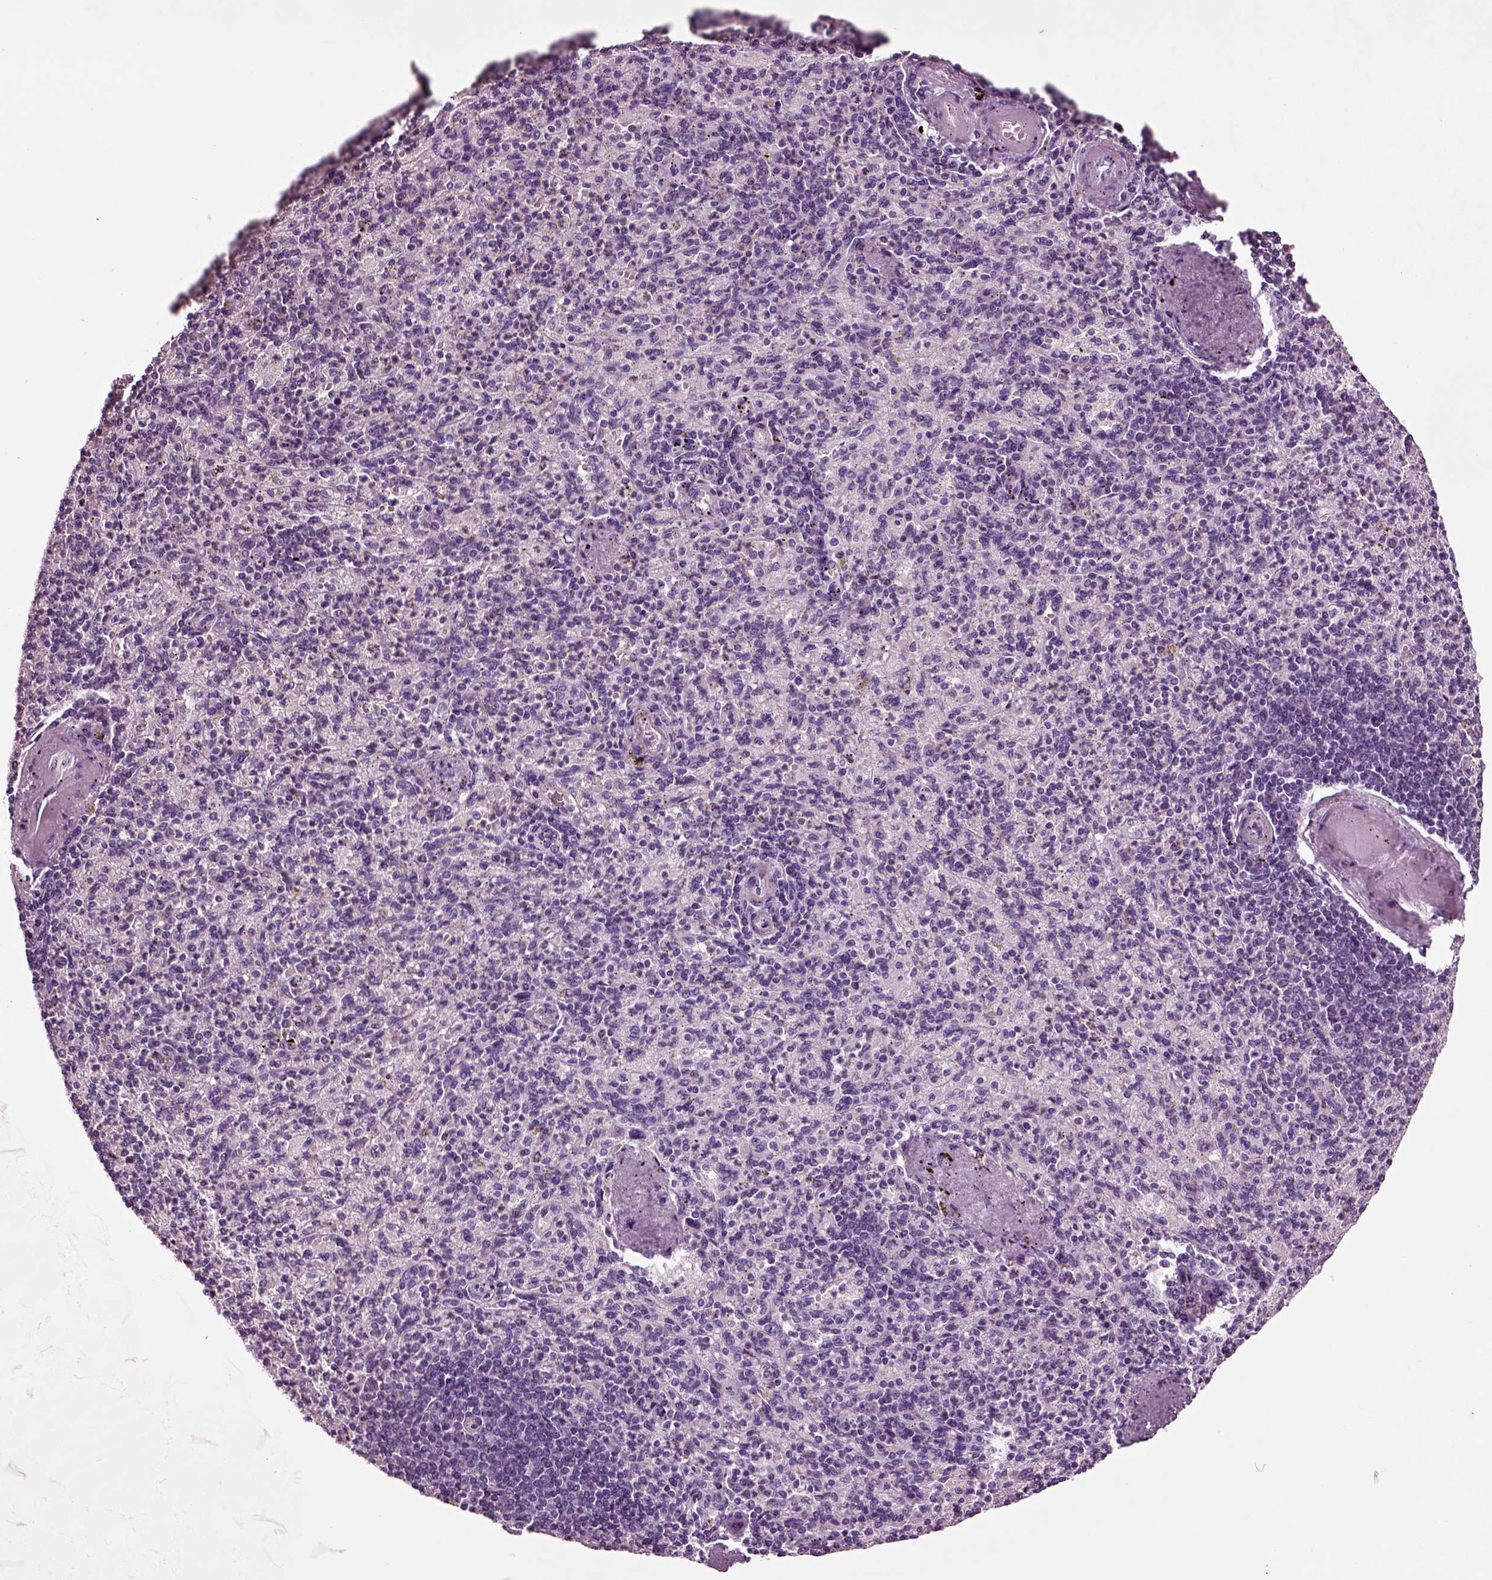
{"staining": {"intensity": "negative", "quantity": "none", "location": "none"}, "tissue": "spleen", "cell_type": "Cells in red pulp", "image_type": "normal", "snomed": [{"axis": "morphology", "description": "Normal tissue, NOS"}, {"axis": "topography", "description": "Spleen"}], "caption": "This is an IHC photomicrograph of normal human spleen. There is no staining in cells in red pulp.", "gene": "CHGB", "patient": {"sex": "female", "age": 74}}